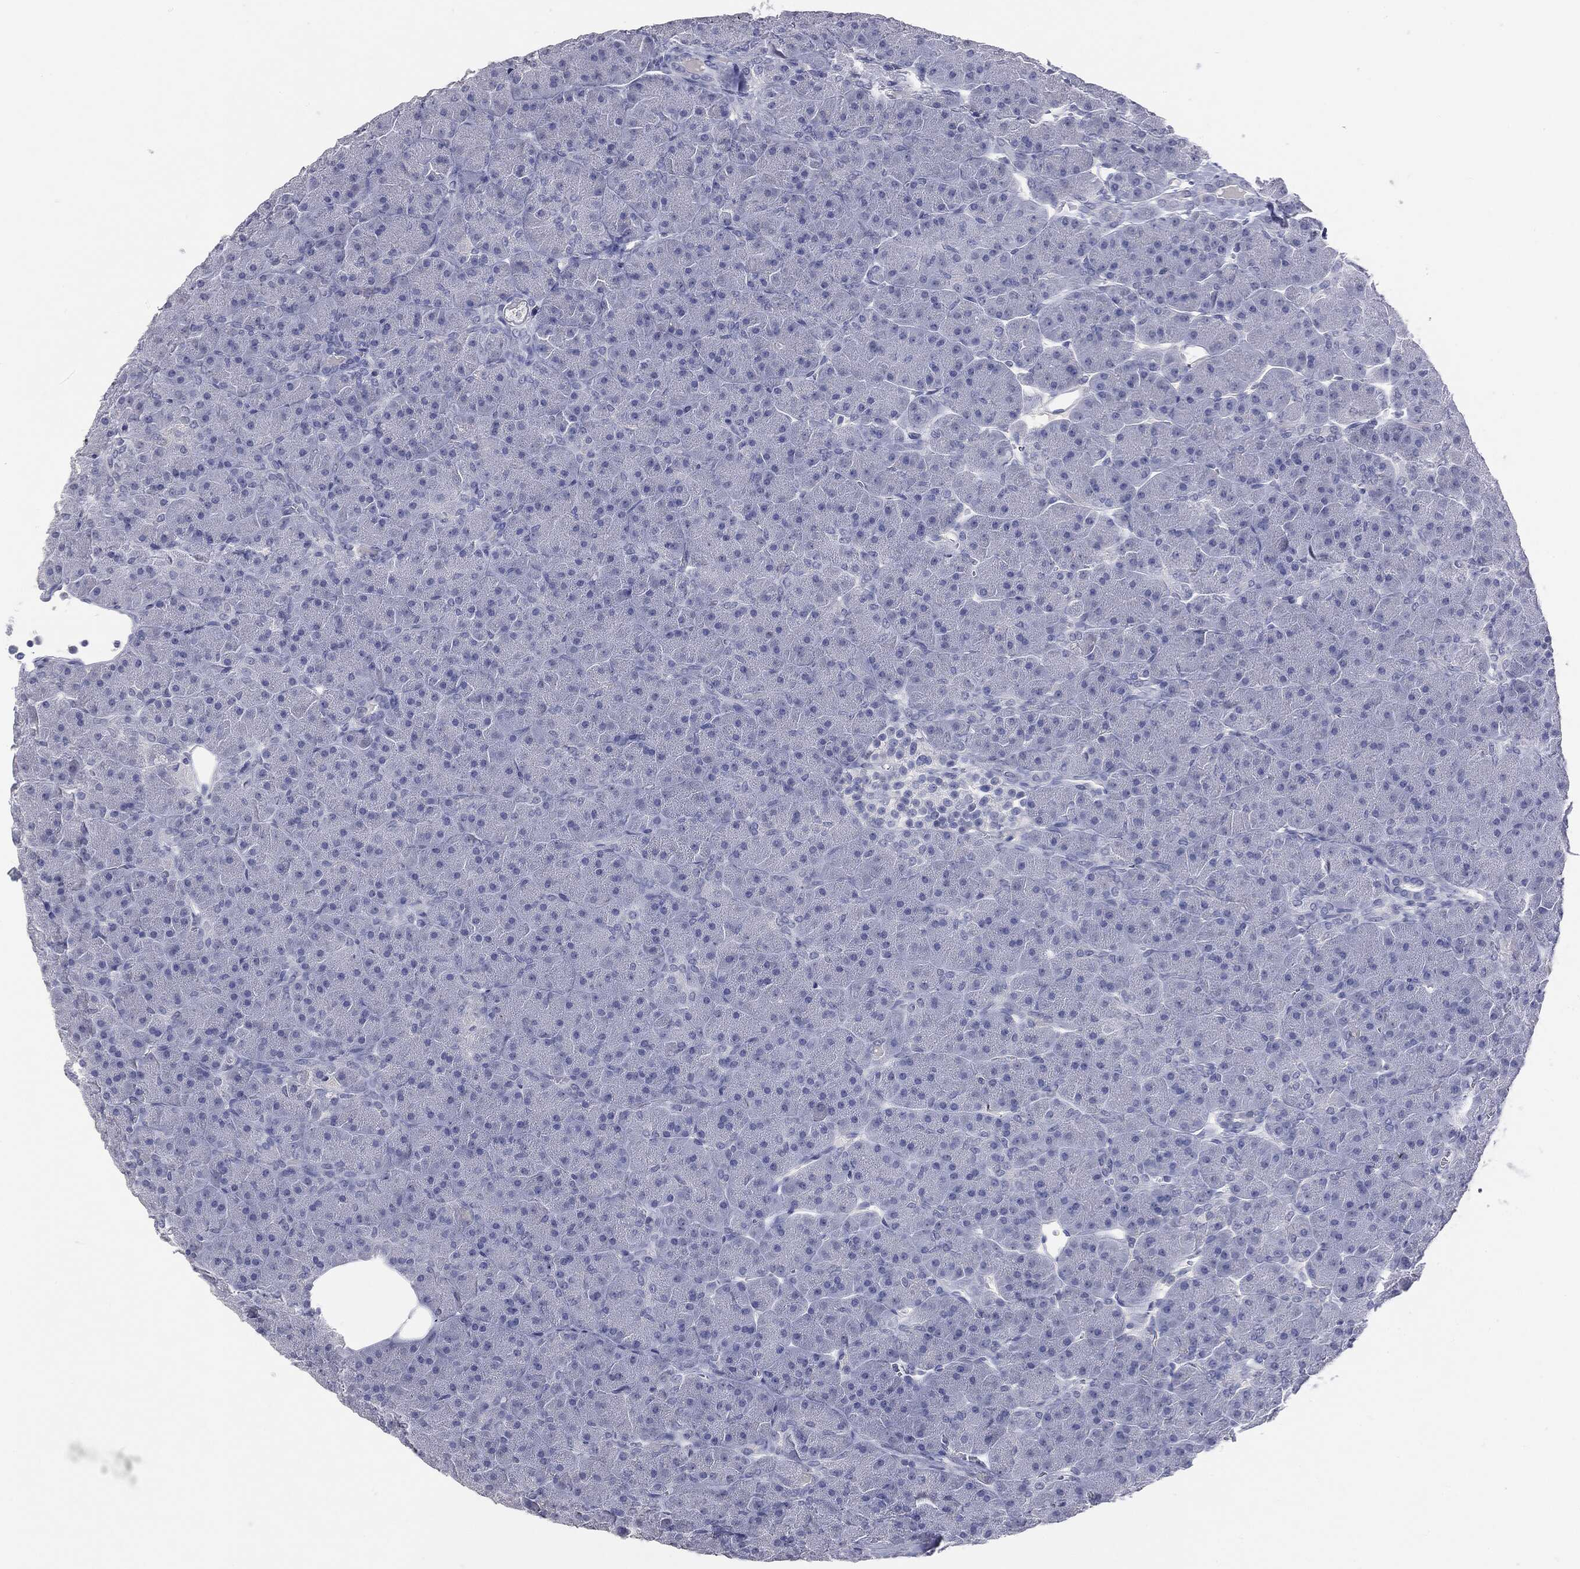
{"staining": {"intensity": "negative", "quantity": "none", "location": "none"}, "tissue": "pancreas", "cell_type": "Exocrine glandular cells", "image_type": "normal", "snomed": [{"axis": "morphology", "description": "Normal tissue, NOS"}, {"axis": "topography", "description": "Pancreas"}], "caption": "This is an immunohistochemistry (IHC) histopathology image of unremarkable pancreas. There is no positivity in exocrine glandular cells.", "gene": "TSHB", "patient": {"sex": "male", "age": 61}}